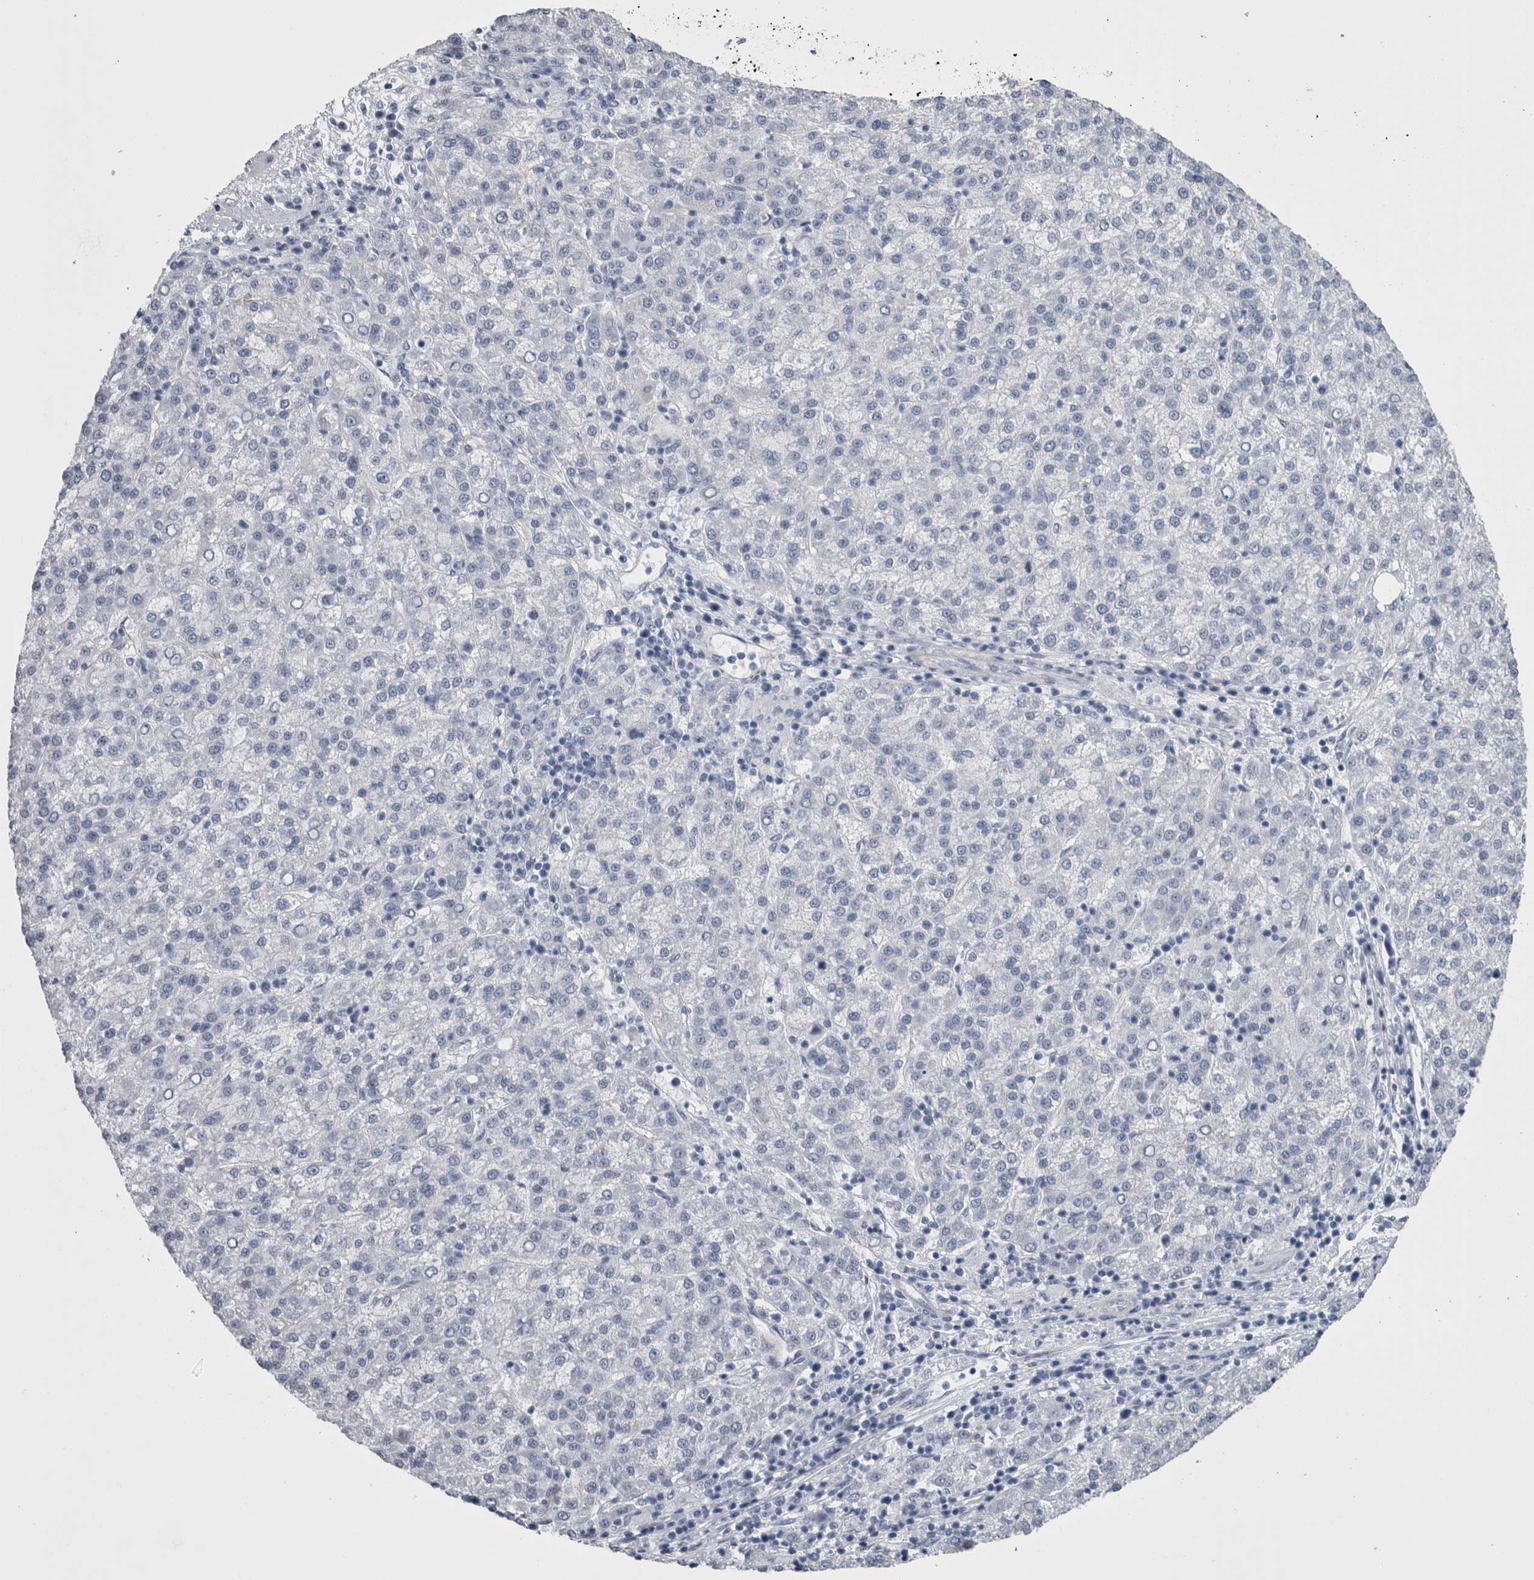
{"staining": {"intensity": "negative", "quantity": "none", "location": "none"}, "tissue": "liver cancer", "cell_type": "Tumor cells", "image_type": "cancer", "snomed": [{"axis": "morphology", "description": "Carcinoma, Hepatocellular, NOS"}, {"axis": "topography", "description": "Liver"}], "caption": "There is no significant staining in tumor cells of liver cancer (hepatocellular carcinoma).", "gene": "VWDE", "patient": {"sex": "female", "age": 58}}